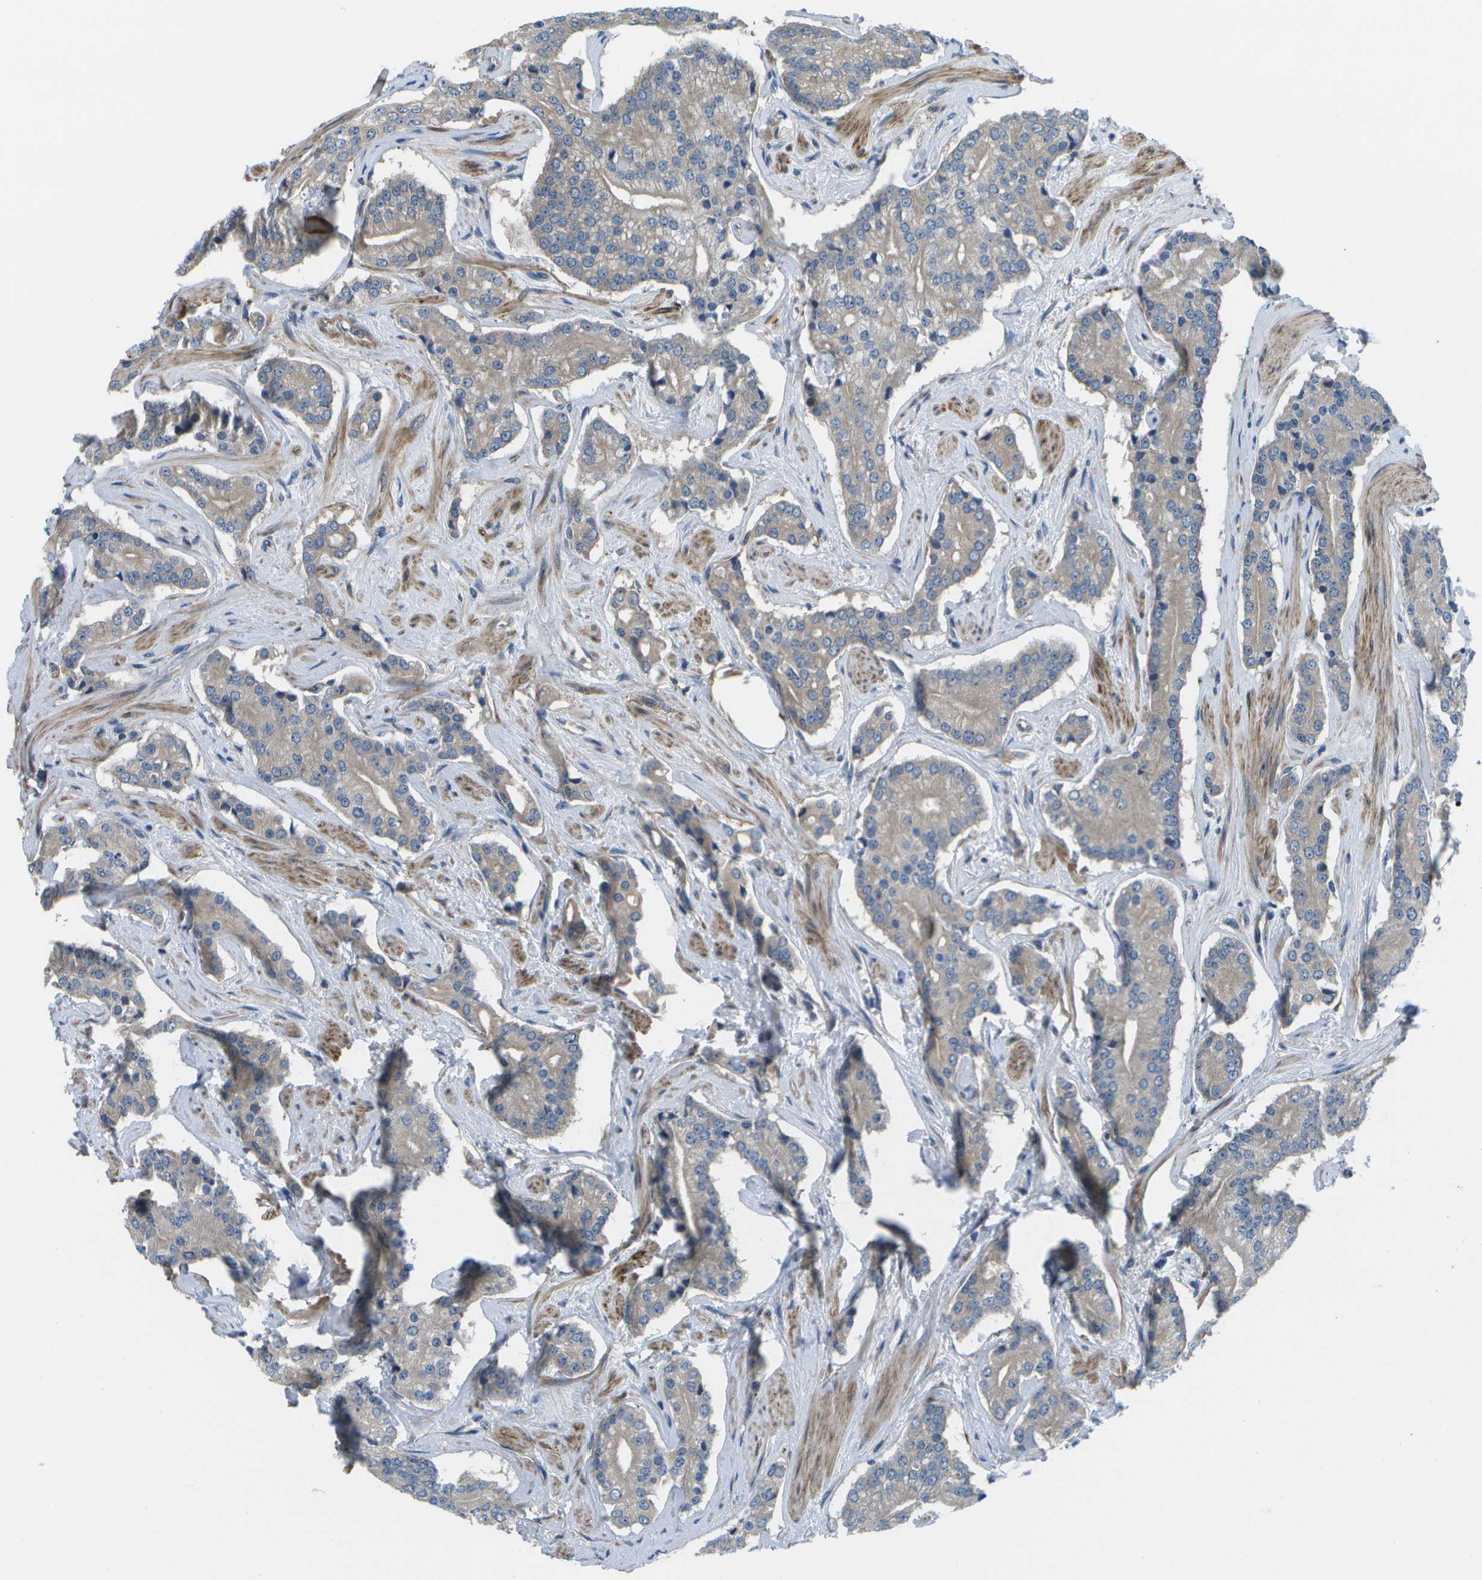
{"staining": {"intensity": "weak", "quantity": ">75%", "location": "cytoplasmic/membranous"}, "tissue": "prostate cancer", "cell_type": "Tumor cells", "image_type": "cancer", "snomed": [{"axis": "morphology", "description": "Normal tissue, NOS"}, {"axis": "morphology", "description": "Adenocarcinoma, High grade"}, {"axis": "topography", "description": "Prostate"}, {"axis": "topography", "description": "Seminal veicle"}], "caption": "Immunohistochemical staining of human adenocarcinoma (high-grade) (prostate) exhibits low levels of weak cytoplasmic/membranous protein positivity in about >75% of tumor cells.", "gene": "P3H1", "patient": {"sex": "male", "age": 55}}